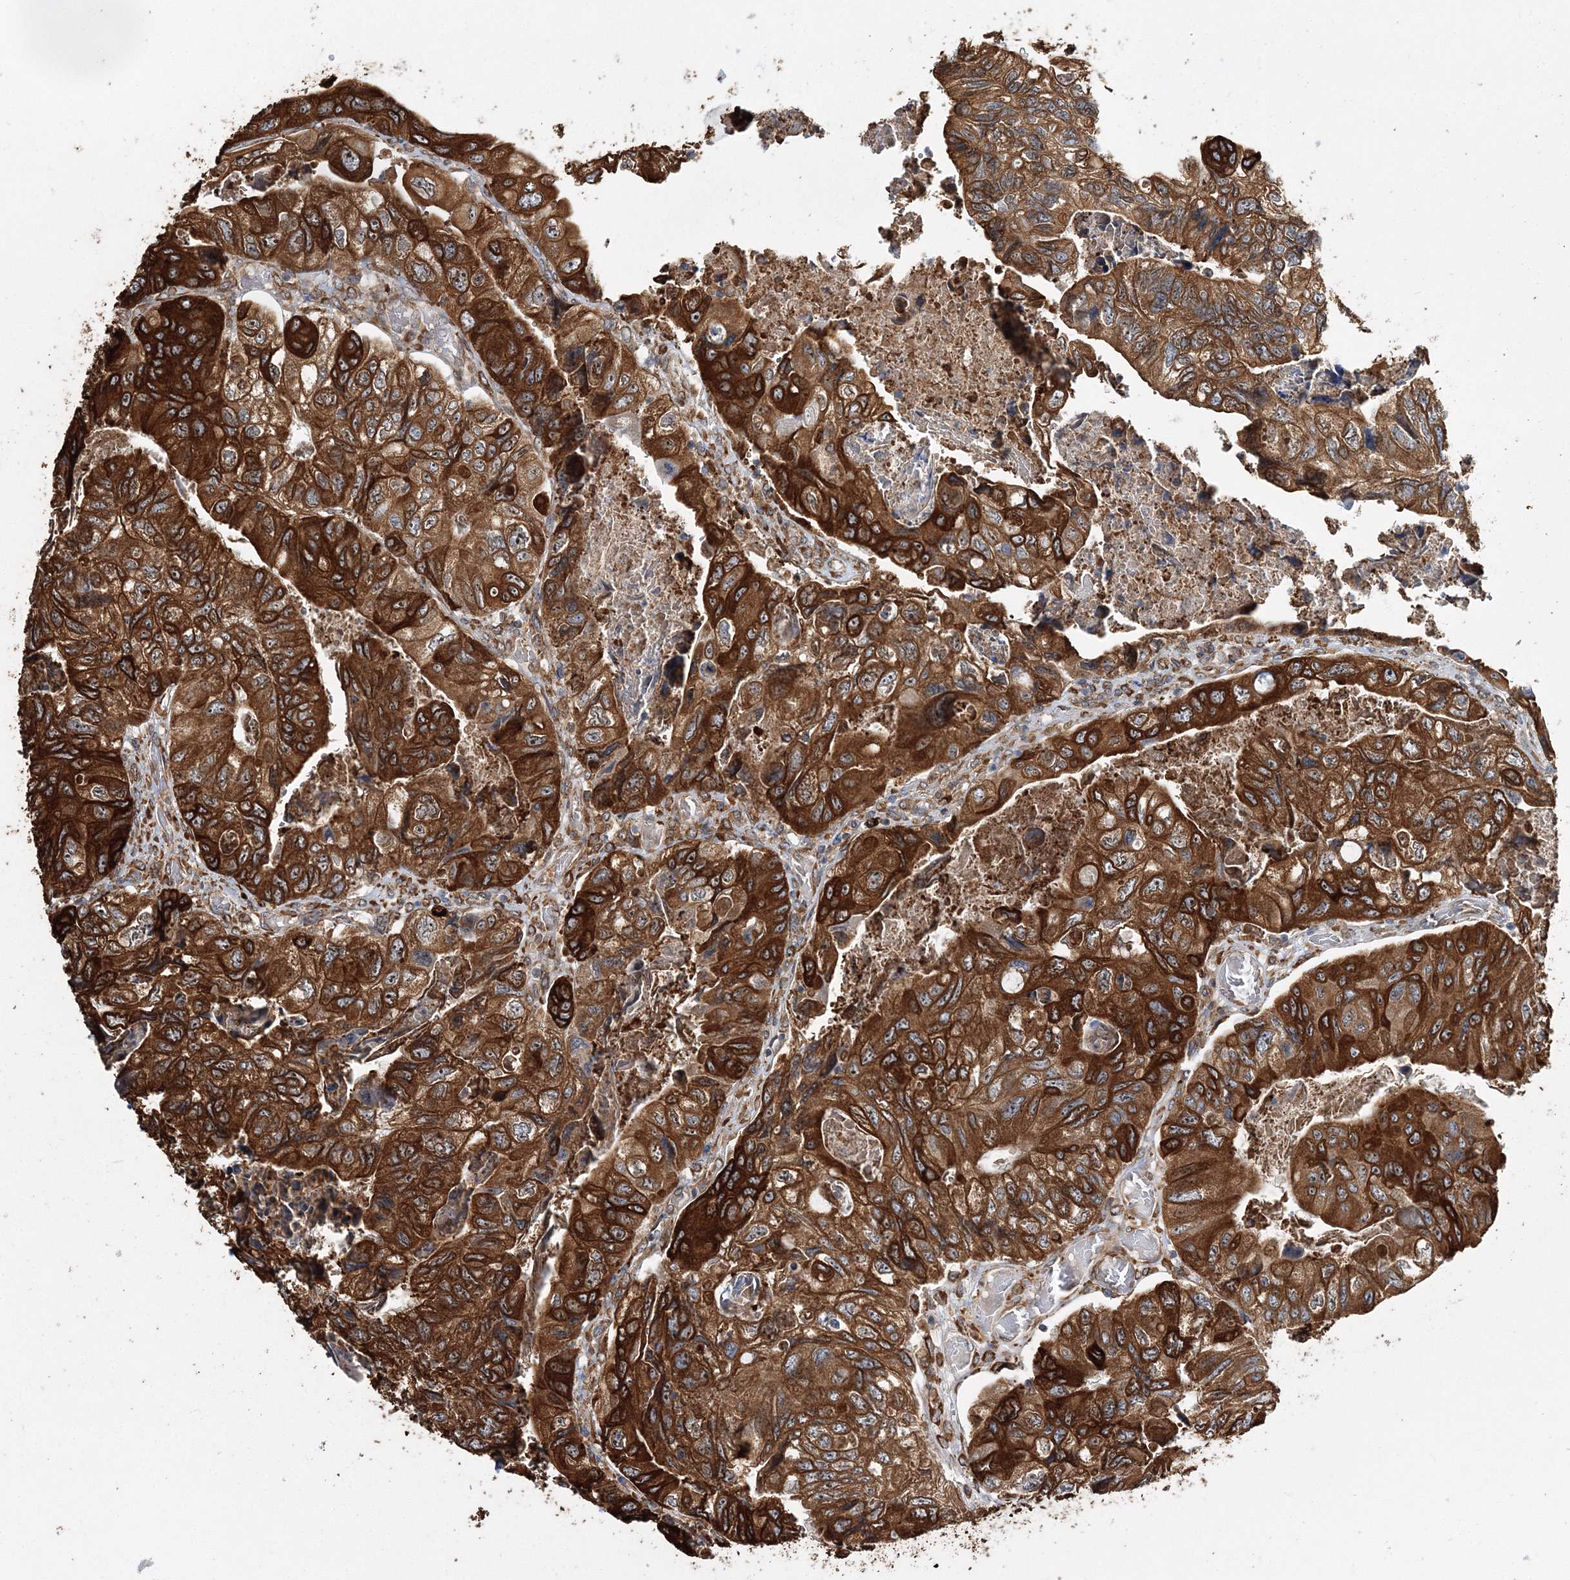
{"staining": {"intensity": "strong", "quantity": ">75%", "location": "cytoplasmic/membranous"}, "tissue": "colorectal cancer", "cell_type": "Tumor cells", "image_type": "cancer", "snomed": [{"axis": "morphology", "description": "Adenocarcinoma, NOS"}, {"axis": "topography", "description": "Rectum"}], "caption": "DAB (3,3'-diaminobenzidine) immunohistochemical staining of human adenocarcinoma (colorectal) exhibits strong cytoplasmic/membranous protein staining in approximately >75% of tumor cells.", "gene": "SCRN3", "patient": {"sex": "male", "age": 63}}